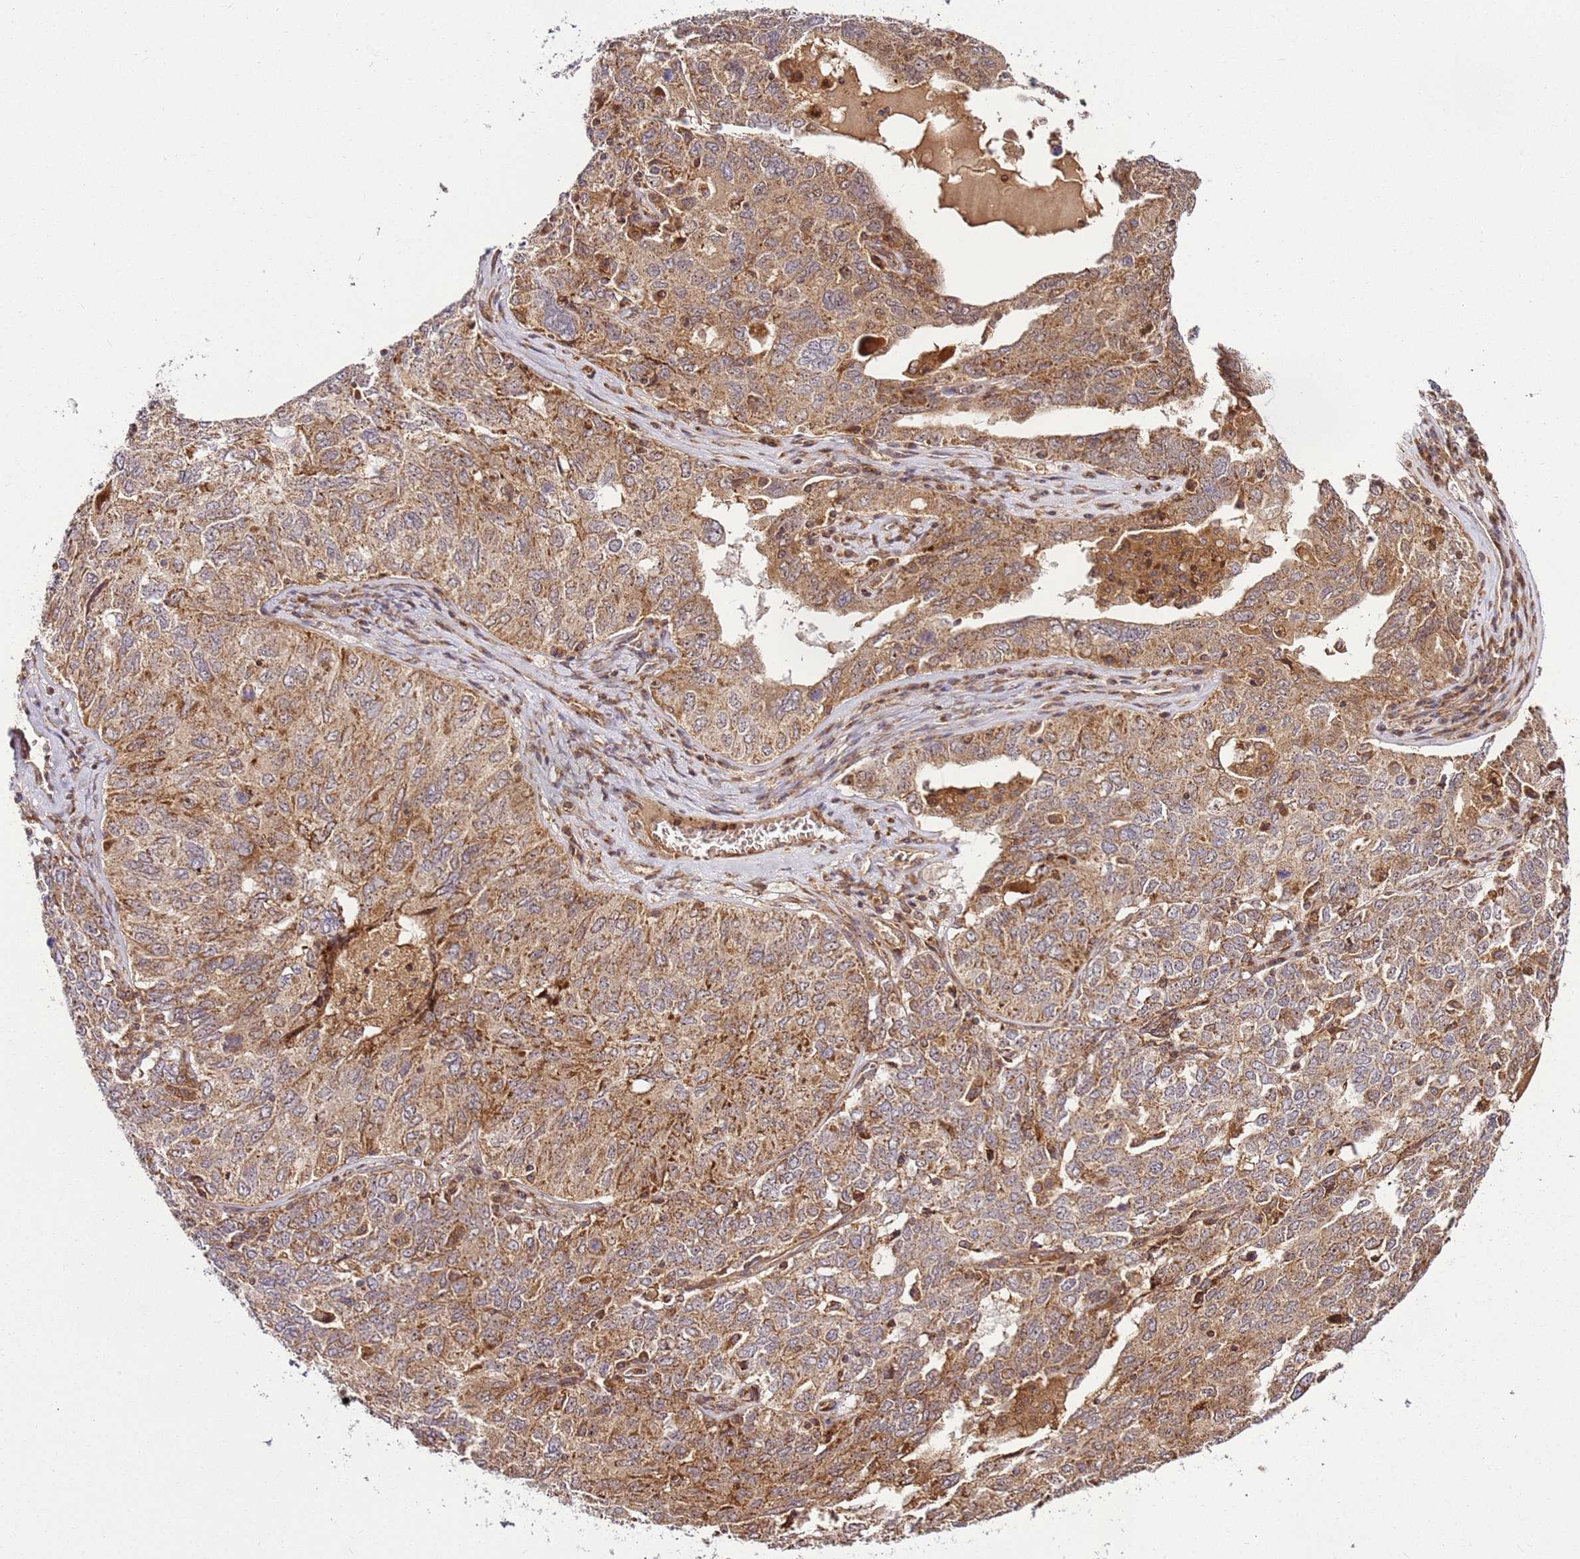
{"staining": {"intensity": "moderate", "quantity": ">75%", "location": "cytoplasmic/membranous,nuclear"}, "tissue": "ovarian cancer", "cell_type": "Tumor cells", "image_type": "cancer", "snomed": [{"axis": "morphology", "description": "Carcinoma, endometroid"}, {"axis": "topography", "description": "Ovary"}], "caption": "Protein staining displays moderate cytoplasmic/membranous and nuclear staining in approximately >75% of tumor cells in ovarian cancer (endometroid carcinoma).", "gene": "RASA3", "patient": {"sex": "female", "age": 62}}